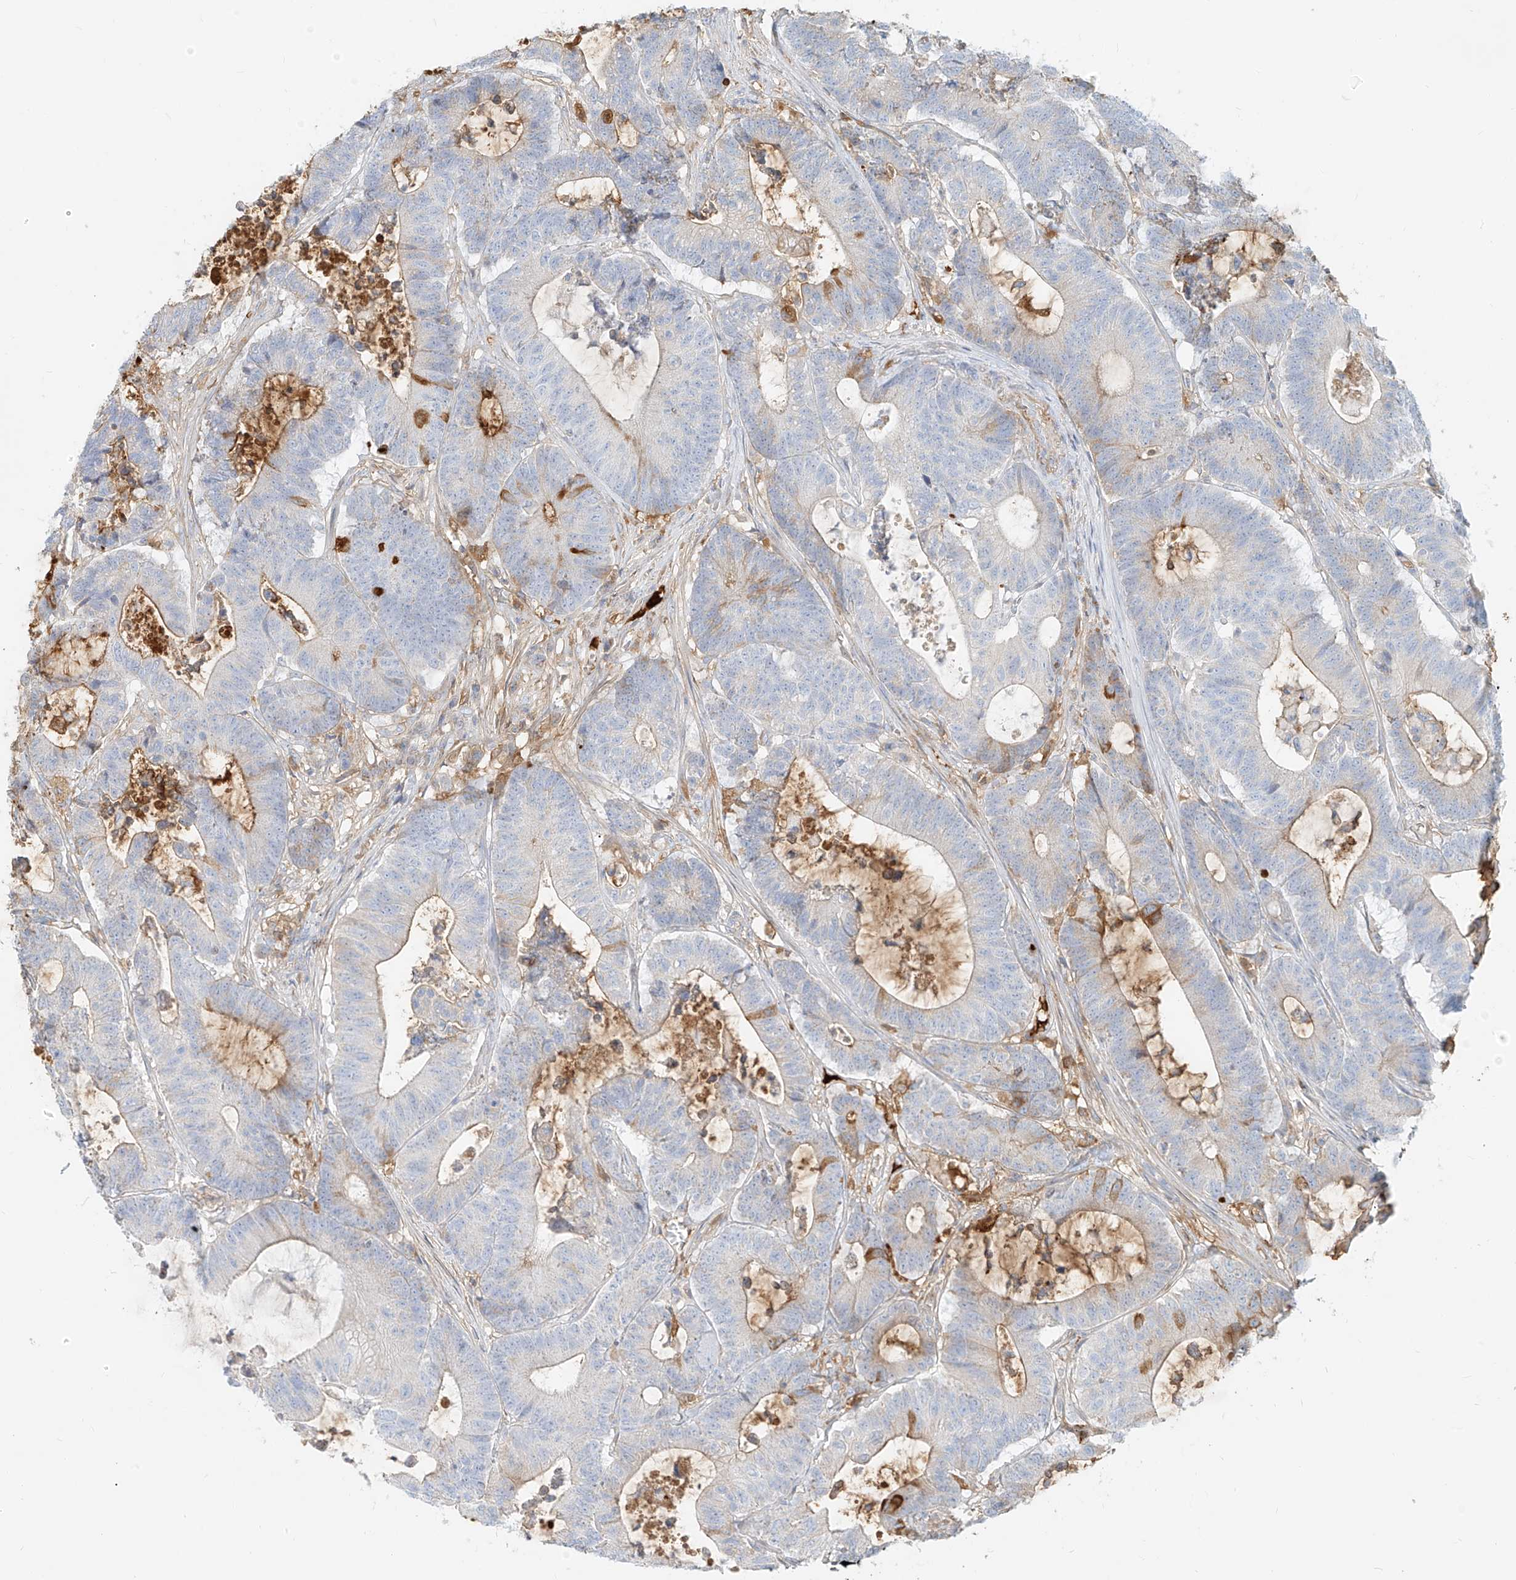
{"staining": {"intensity": "negative", "quantity": "none", "location": "none"}, "tissue": "colorectal cancer", "cell_type": "Tumor cells", "image_type": "cancer", "snomed": [{"axis": "morphology", "description": "Adenocarcinoma, NOS"}, {"axis": "topography", "description": "Colon"}], "caption": "Tumor cells show no significant positivity in colorectal cancer.", "gene": "OCSTAMP", "patient": {"sex": "female", "age": 84}}